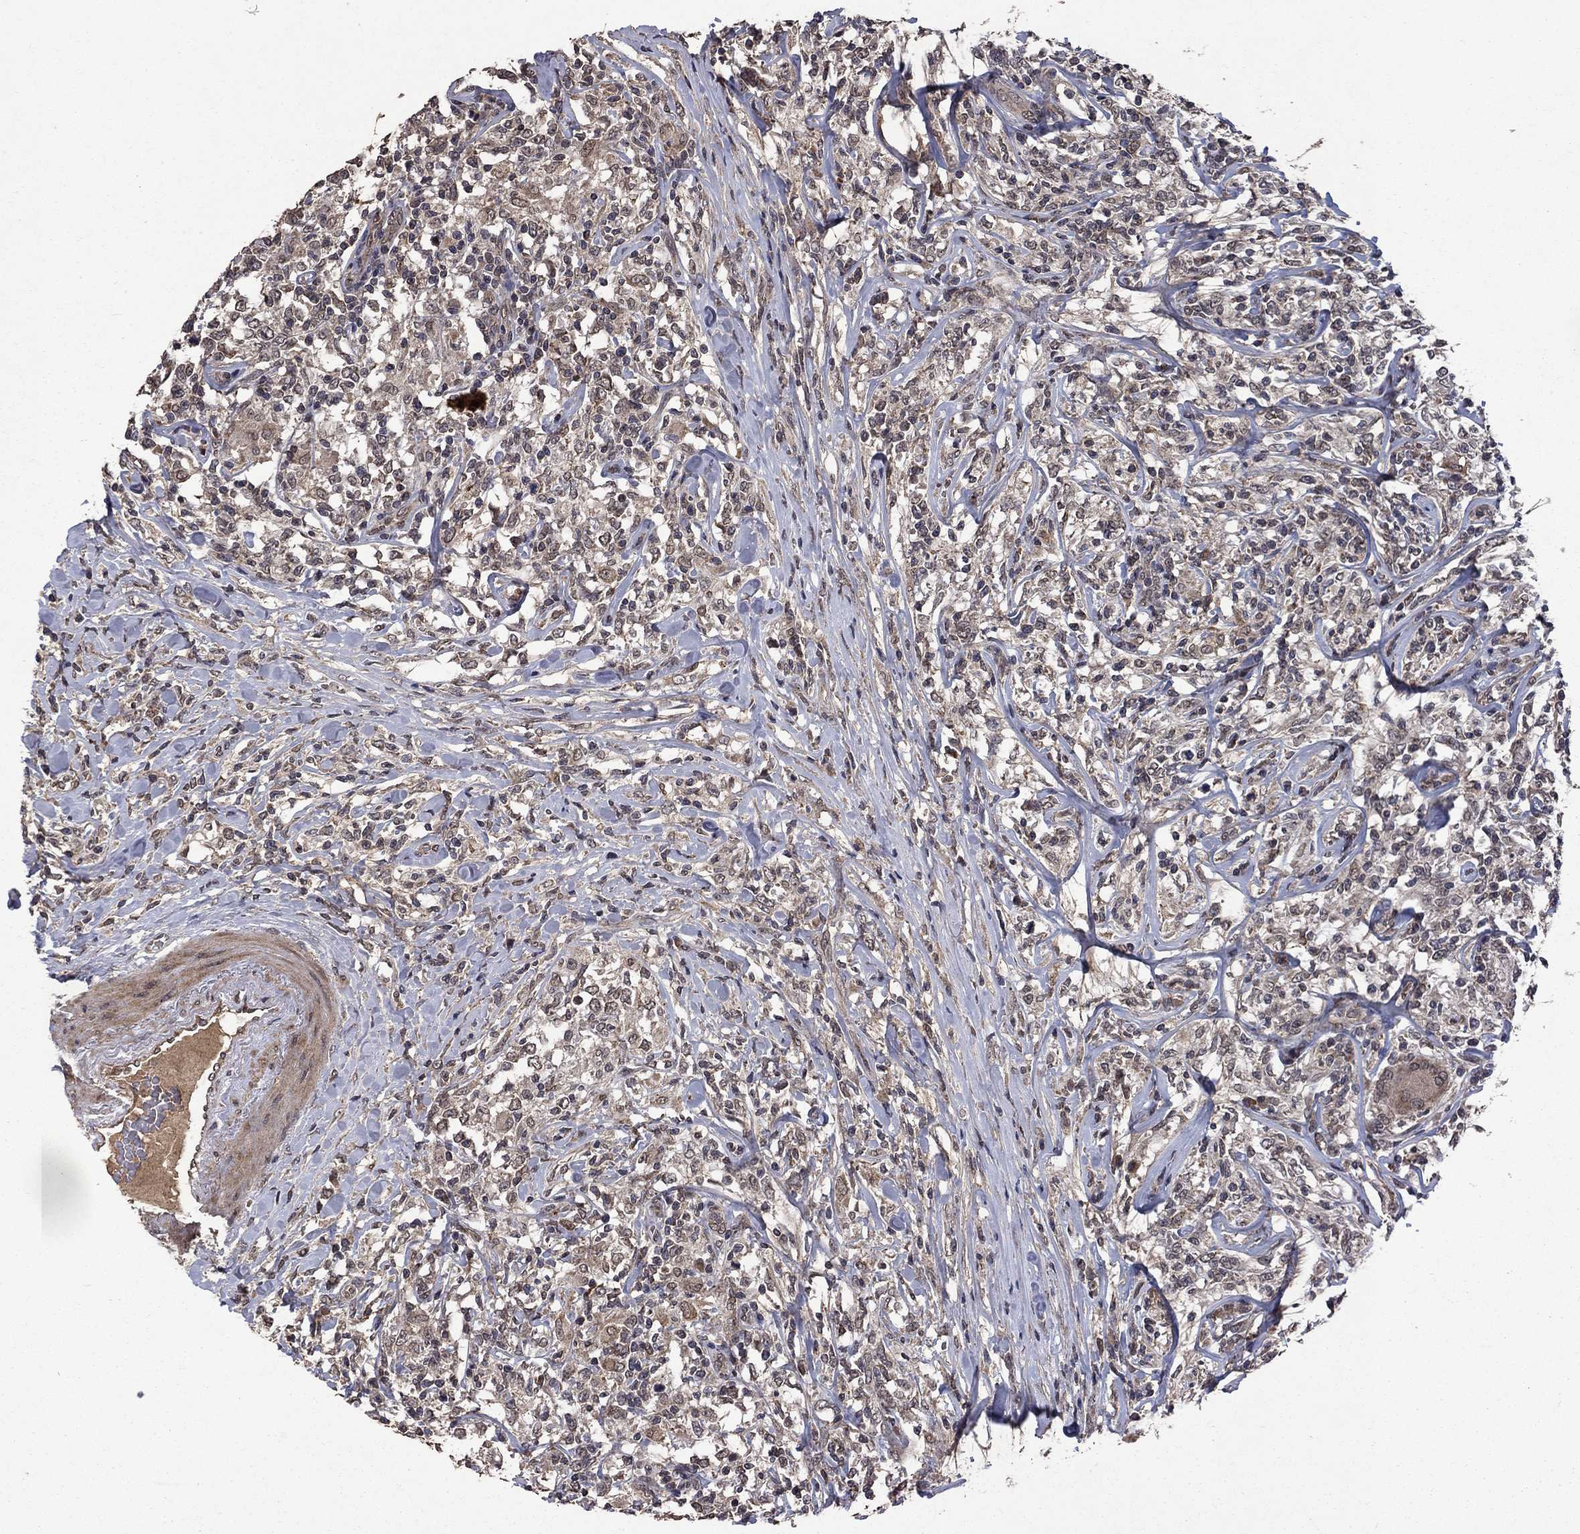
{"staining": {"intensity": "negative", "quantity": "none", "location": "none"}, "tissue": "lymphoma", "cell_type": "Tumor cells", "image_type": "cancer", "snomed": [{"axis": "morphology", "description": "Malignant lymphoma, non-Hodgkin's type, High grade"}, {"axis": "topography", "description": "Lymph node"}], "caption": "Micrograph shows no protein expression in tumor cells of high-grade malignant lymphoma, non-Hodgkin's type tissue.", "gene": "DHRS1", "patient": {"sex": "female", "age": 84}}